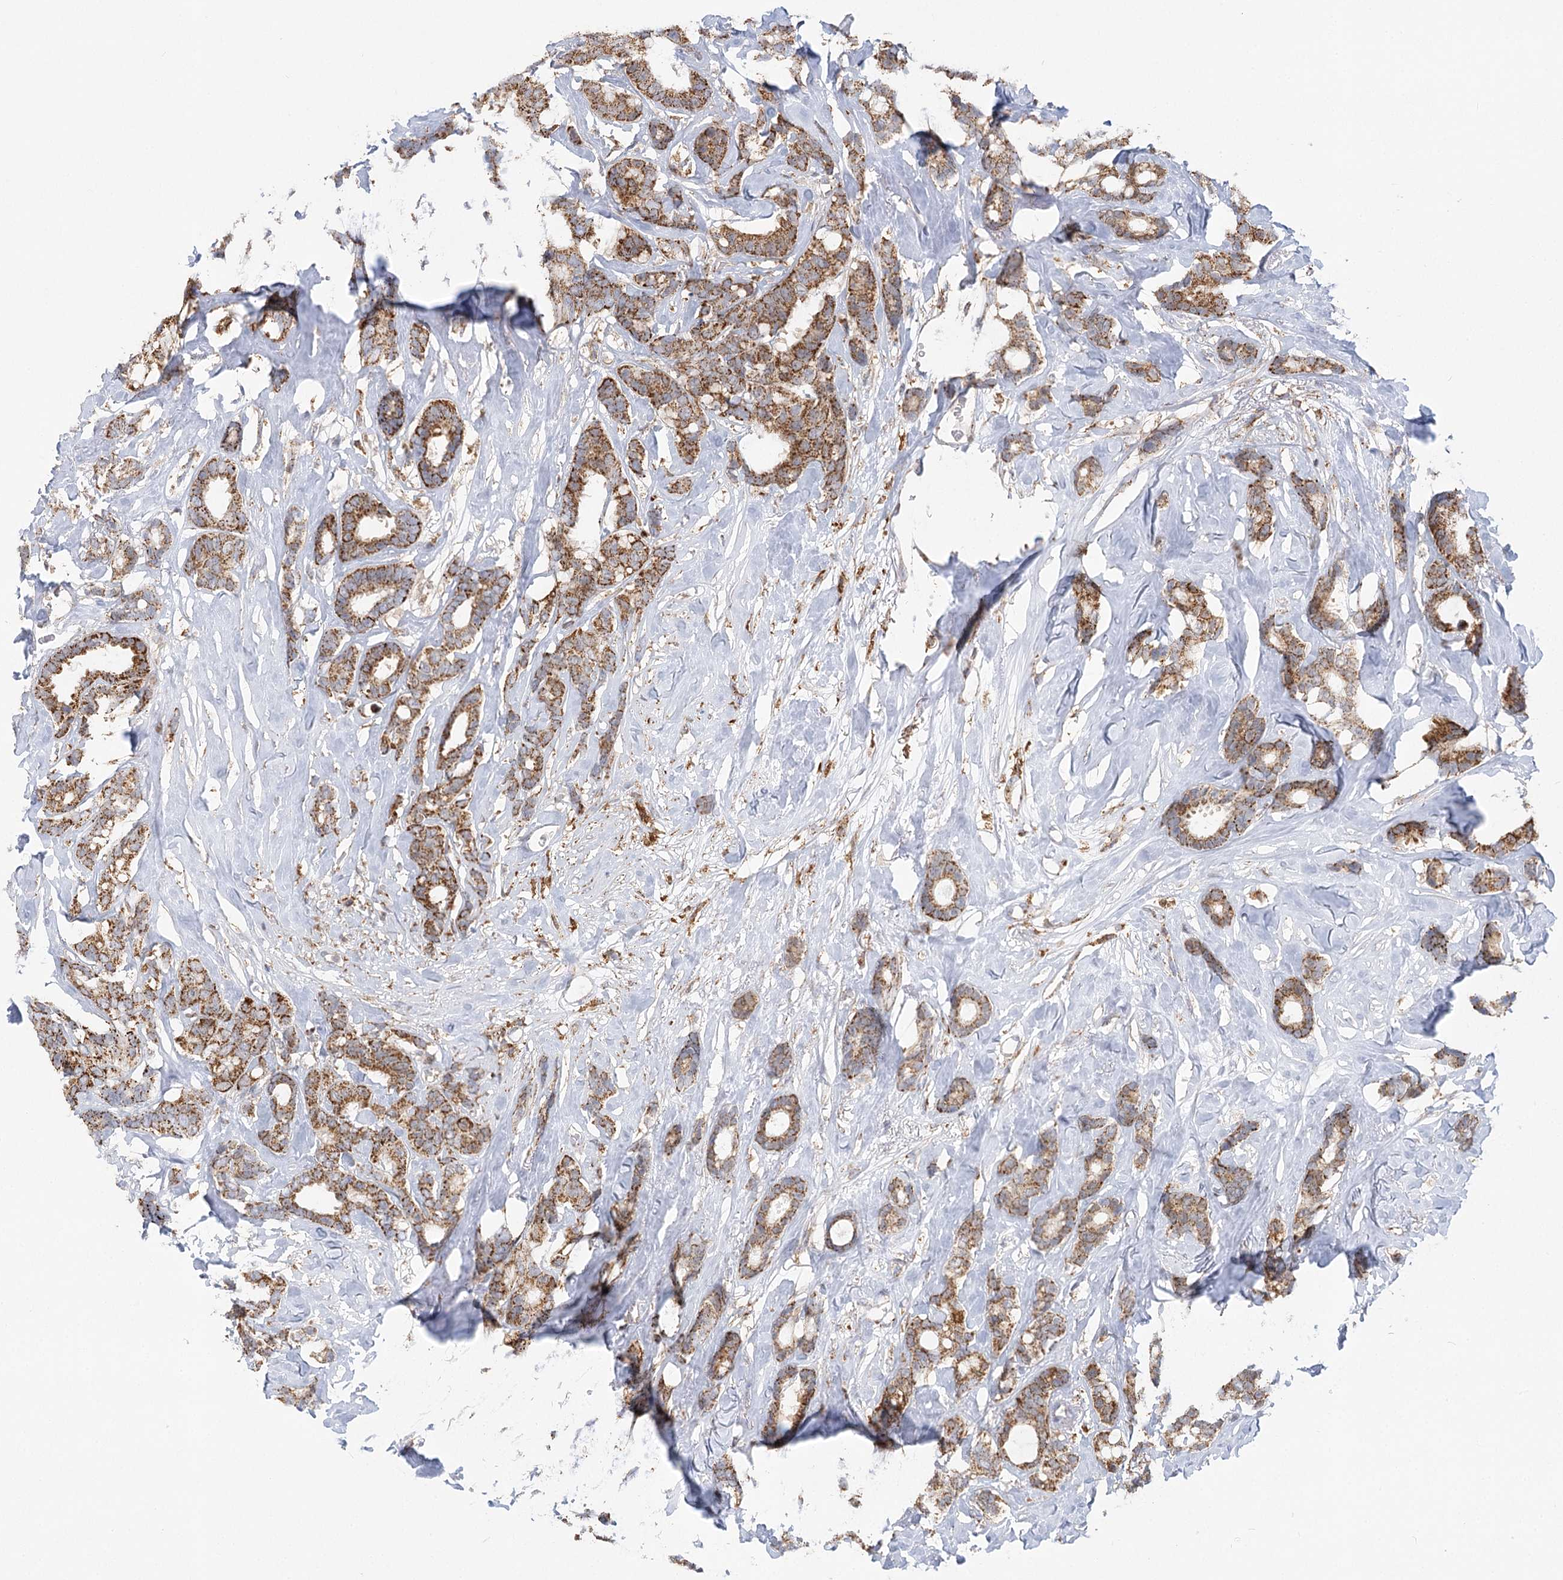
{"staining": {"intensity": "strong", "quantity": ">75%", "location": "cytoplasmic/membranous"}, "tissue": "breast cancer", "cell_type": "Tumor cells", "image_type": "cancer", "snomed": [{"axis": "morphology", "description": "Duct carcinoma"}, {"axis": "topography", "description": "Breast"}], "caption": "Immunohistochemistry (IHC) (DAB) staining of human infiltrating ductal carcinoma (breast) reveals strong cytoplasmic/membranous protein expression in about >75% of tumor cells.", "gene": "TAS1R1", "patient": {"sex": "female", "age": 87}}